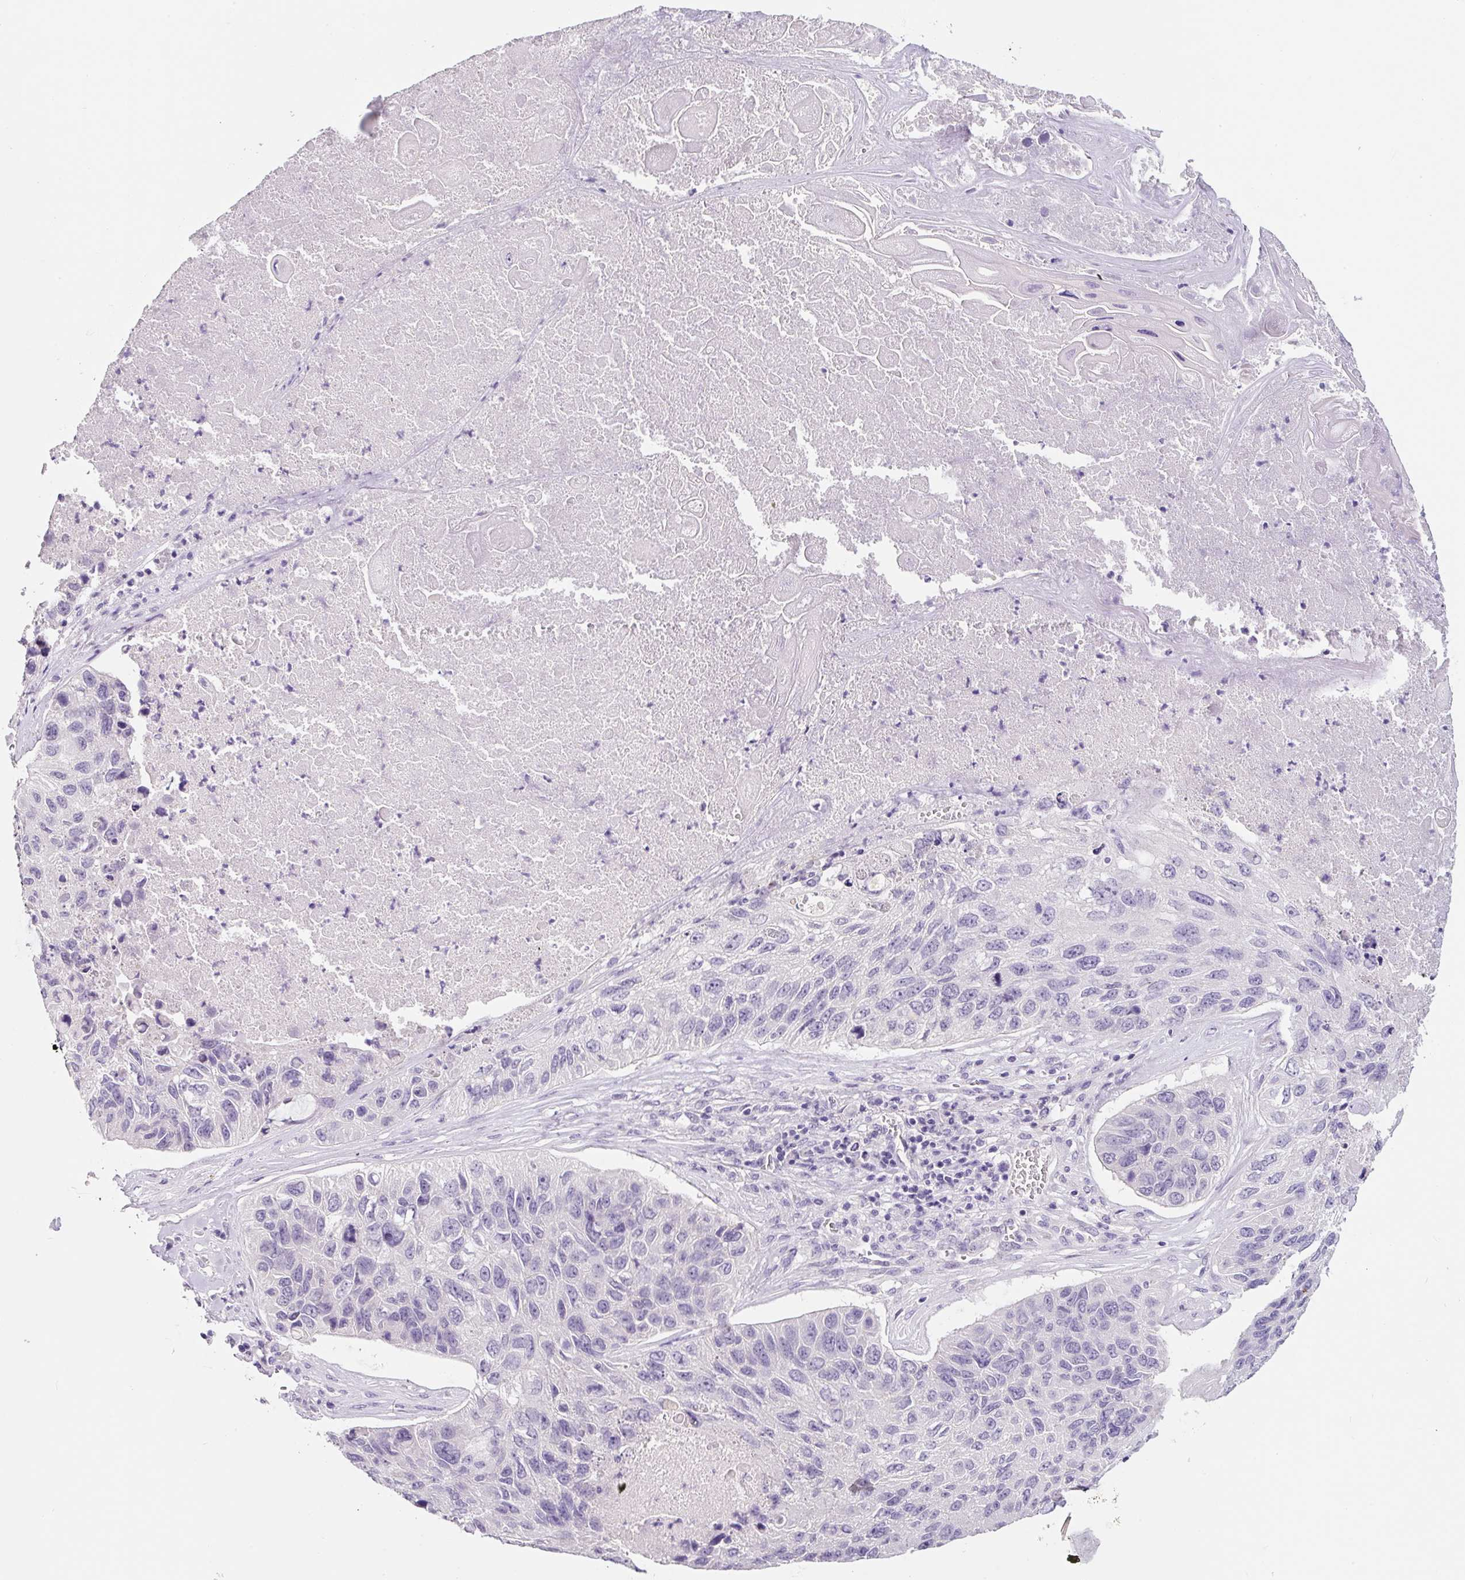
{"staining": {"intensity": "negative", "quantity": "none", "location": "none"}, "tissue": "lung cancer", "cell_type": "Tumor cells", "image_type": "cancer", "snomed": [{"axis": "morphology", "description": "Squamous cell carcinoma, NOS"}, {"axis": "topography", "description": "Lung"}], "caption": "High magnification brightfield microscopy of squamous cell carcinoma (lung) stained with DAB (brown) and counterstained with hematoxylin (blue): tumor cells show no significant positivity.", "gene": "SYP", "patient": {"sex": "male", "age": 61}}